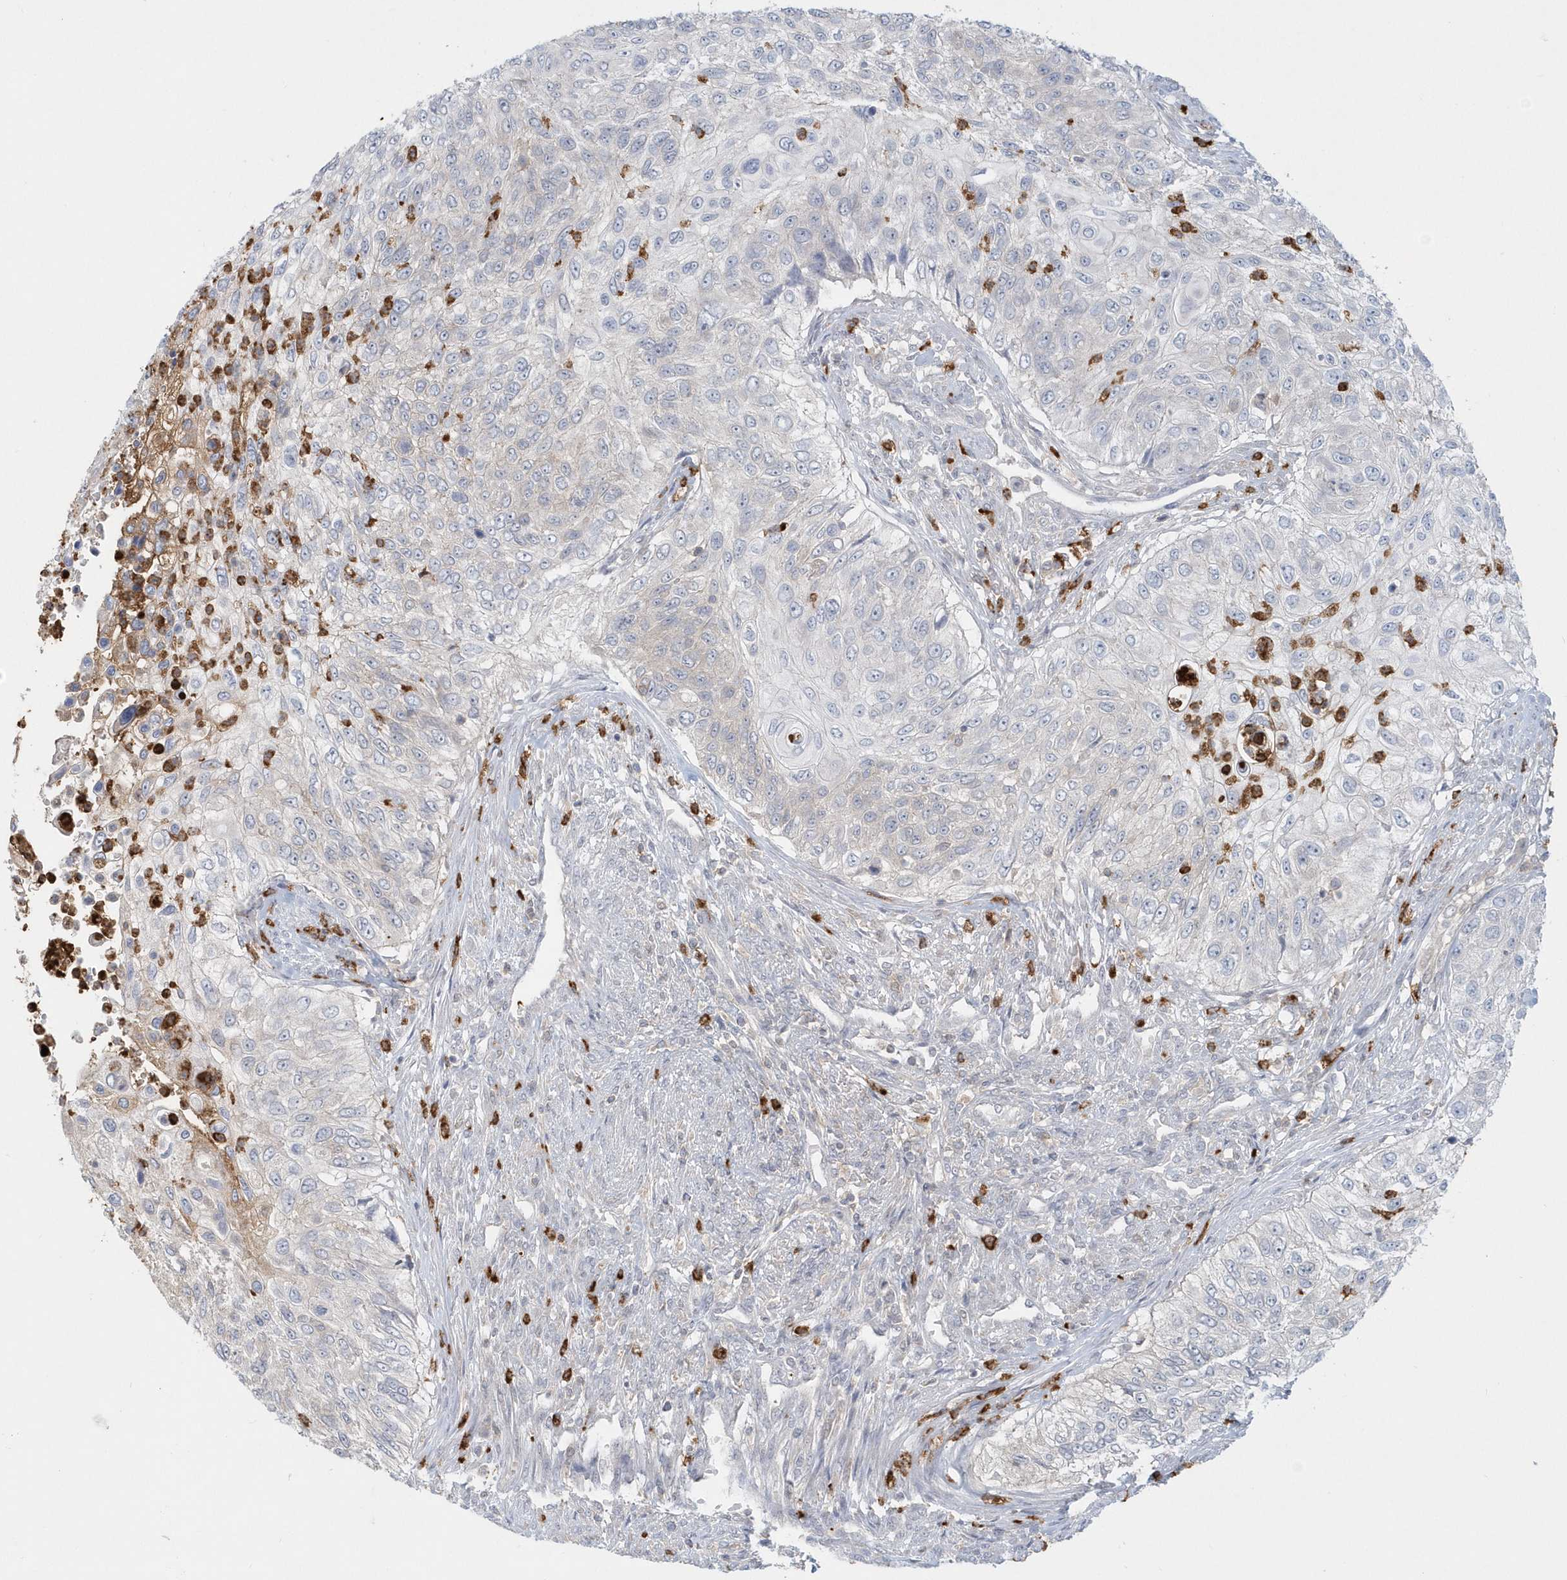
{"staining": {"intensity": "negative", "quantity": "none", "location": "none"}, "tissue": "urothelial cancer", "cell_type": "Tumor cells", "image_type": "cancer", "snomed": [{"axis": "morphology", "description": "Urothelial carcinoma, High grade"}, {"axis": "topography", "description": "Urinary bladder"}], "caption": "IHC photomicrograph of human high-grade urothelial carcinoma stained for a protein (brown), which demonstrates no positivity in tumor cells.", "gene": "RNF7", "patient": {"sex": "female", "age": 60}}